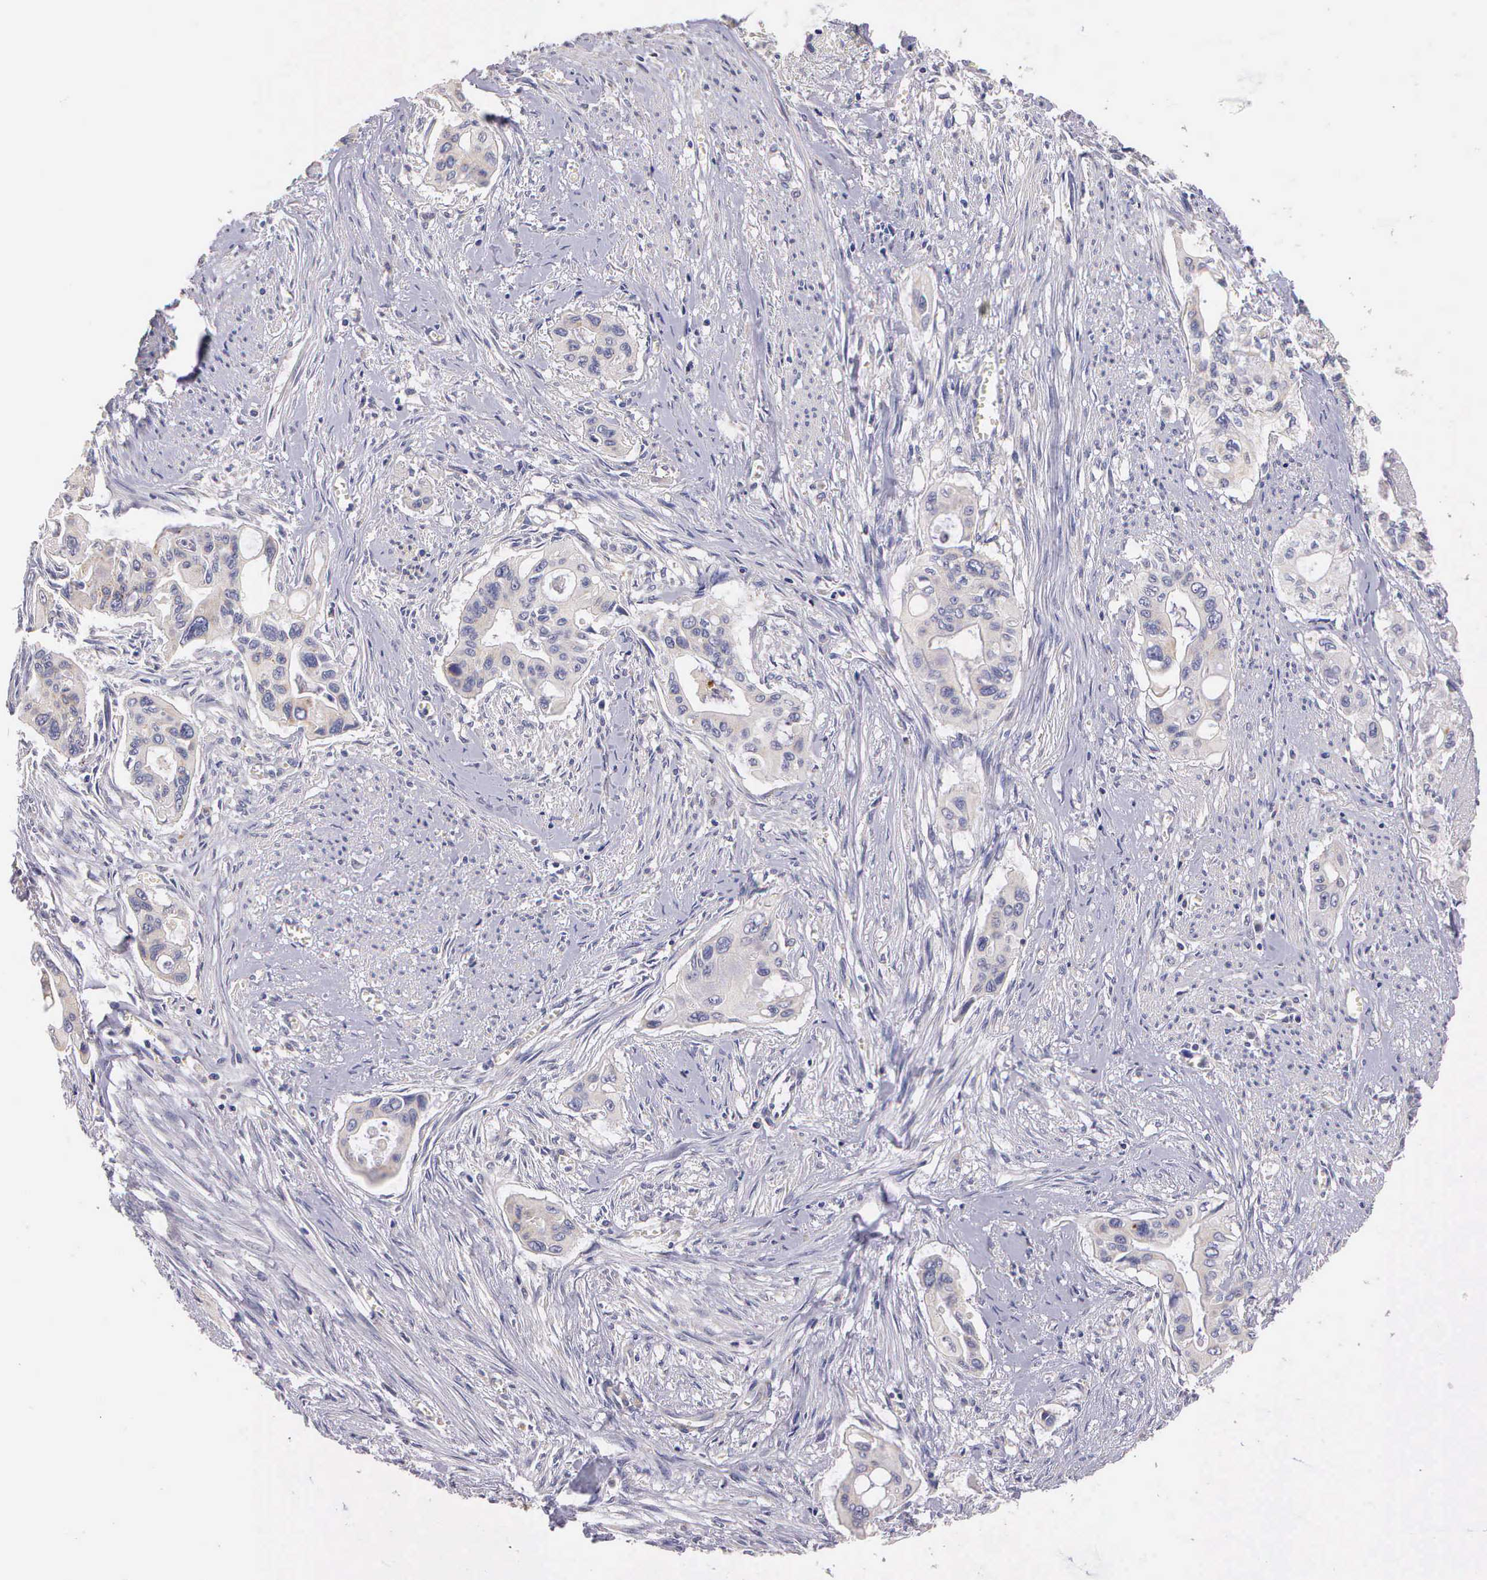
{"staining": {"intensity": "weak", "quantity": "<25%", "location": "cytoplasmic/membranous"}, "tissue": "pancreatic cancer", "cell_type": "Tumor cells", "image_type": "cancer", "snomed": [{"axis": "morphology", "description": "Adenocarcinoma, NOS"}, {"axis": "topography", "description": "Pancreas"}], "caption": "Tumor cells are negative for brown protein staining in pancreatic cancer.", "gene": "ESR1", "patient": {"sex": "male", "age": 77}}